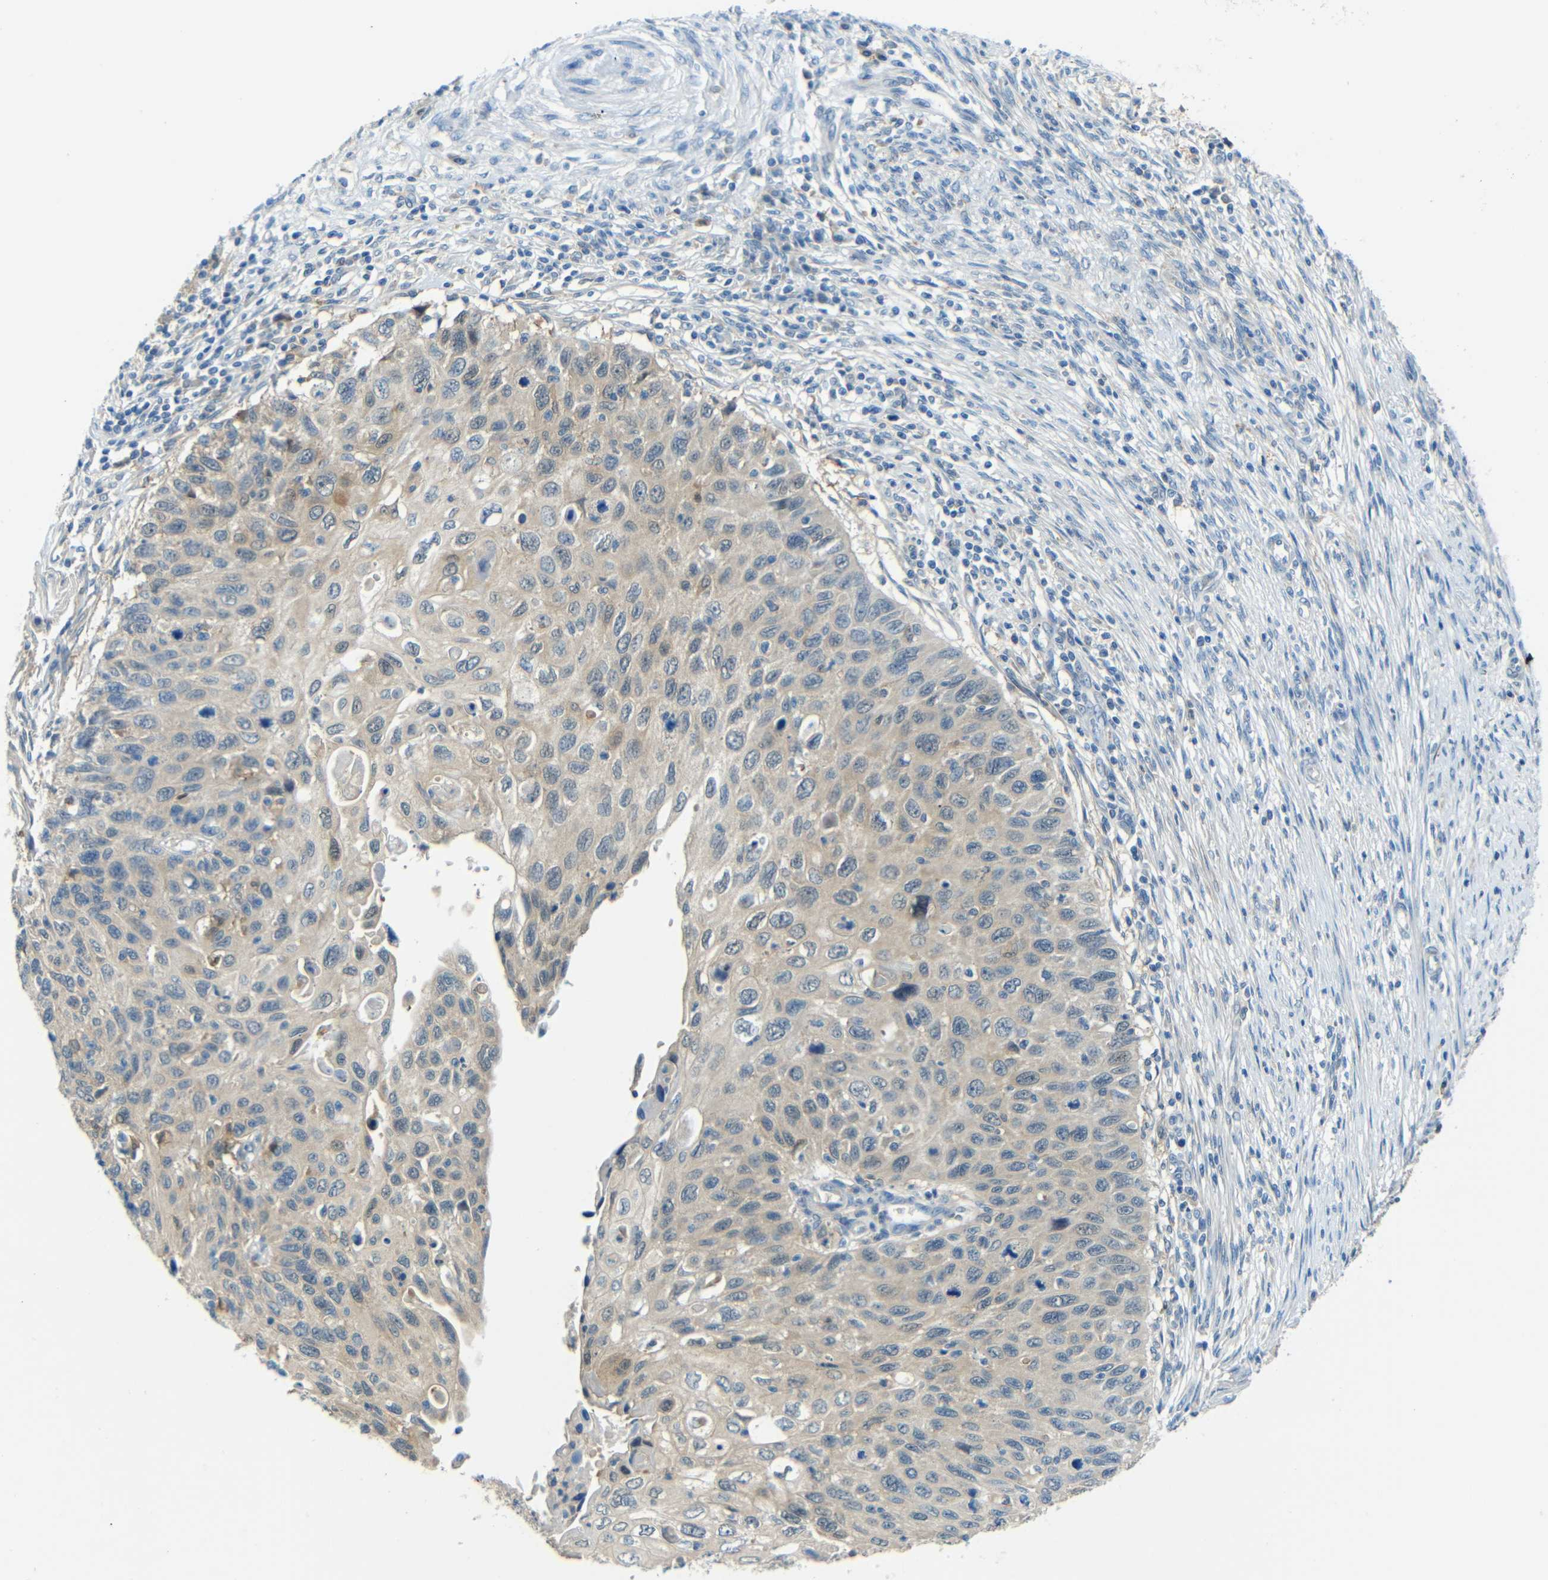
{"staining": {"intensity": "weak", "quantity": "25%-75%", "location": "cytoplasmic/membranous"}, "tissue": "cervical cancer", "cell_type": "Tumor cells", "image_type": "cancer", "snomed": [{"axis": "morphology", "description": "Squamous cell carcinoma, NOS"}, {"axis": "topography", "description": "Cervix"}], "caption": "A brown stain labels weak cytoplasmic/membranous expression of a protein in human squamous cell carcinoma (cervical) tumor cells.", "gene": "CYP26B1", "patient": {"sex": "female", "age": 70}}